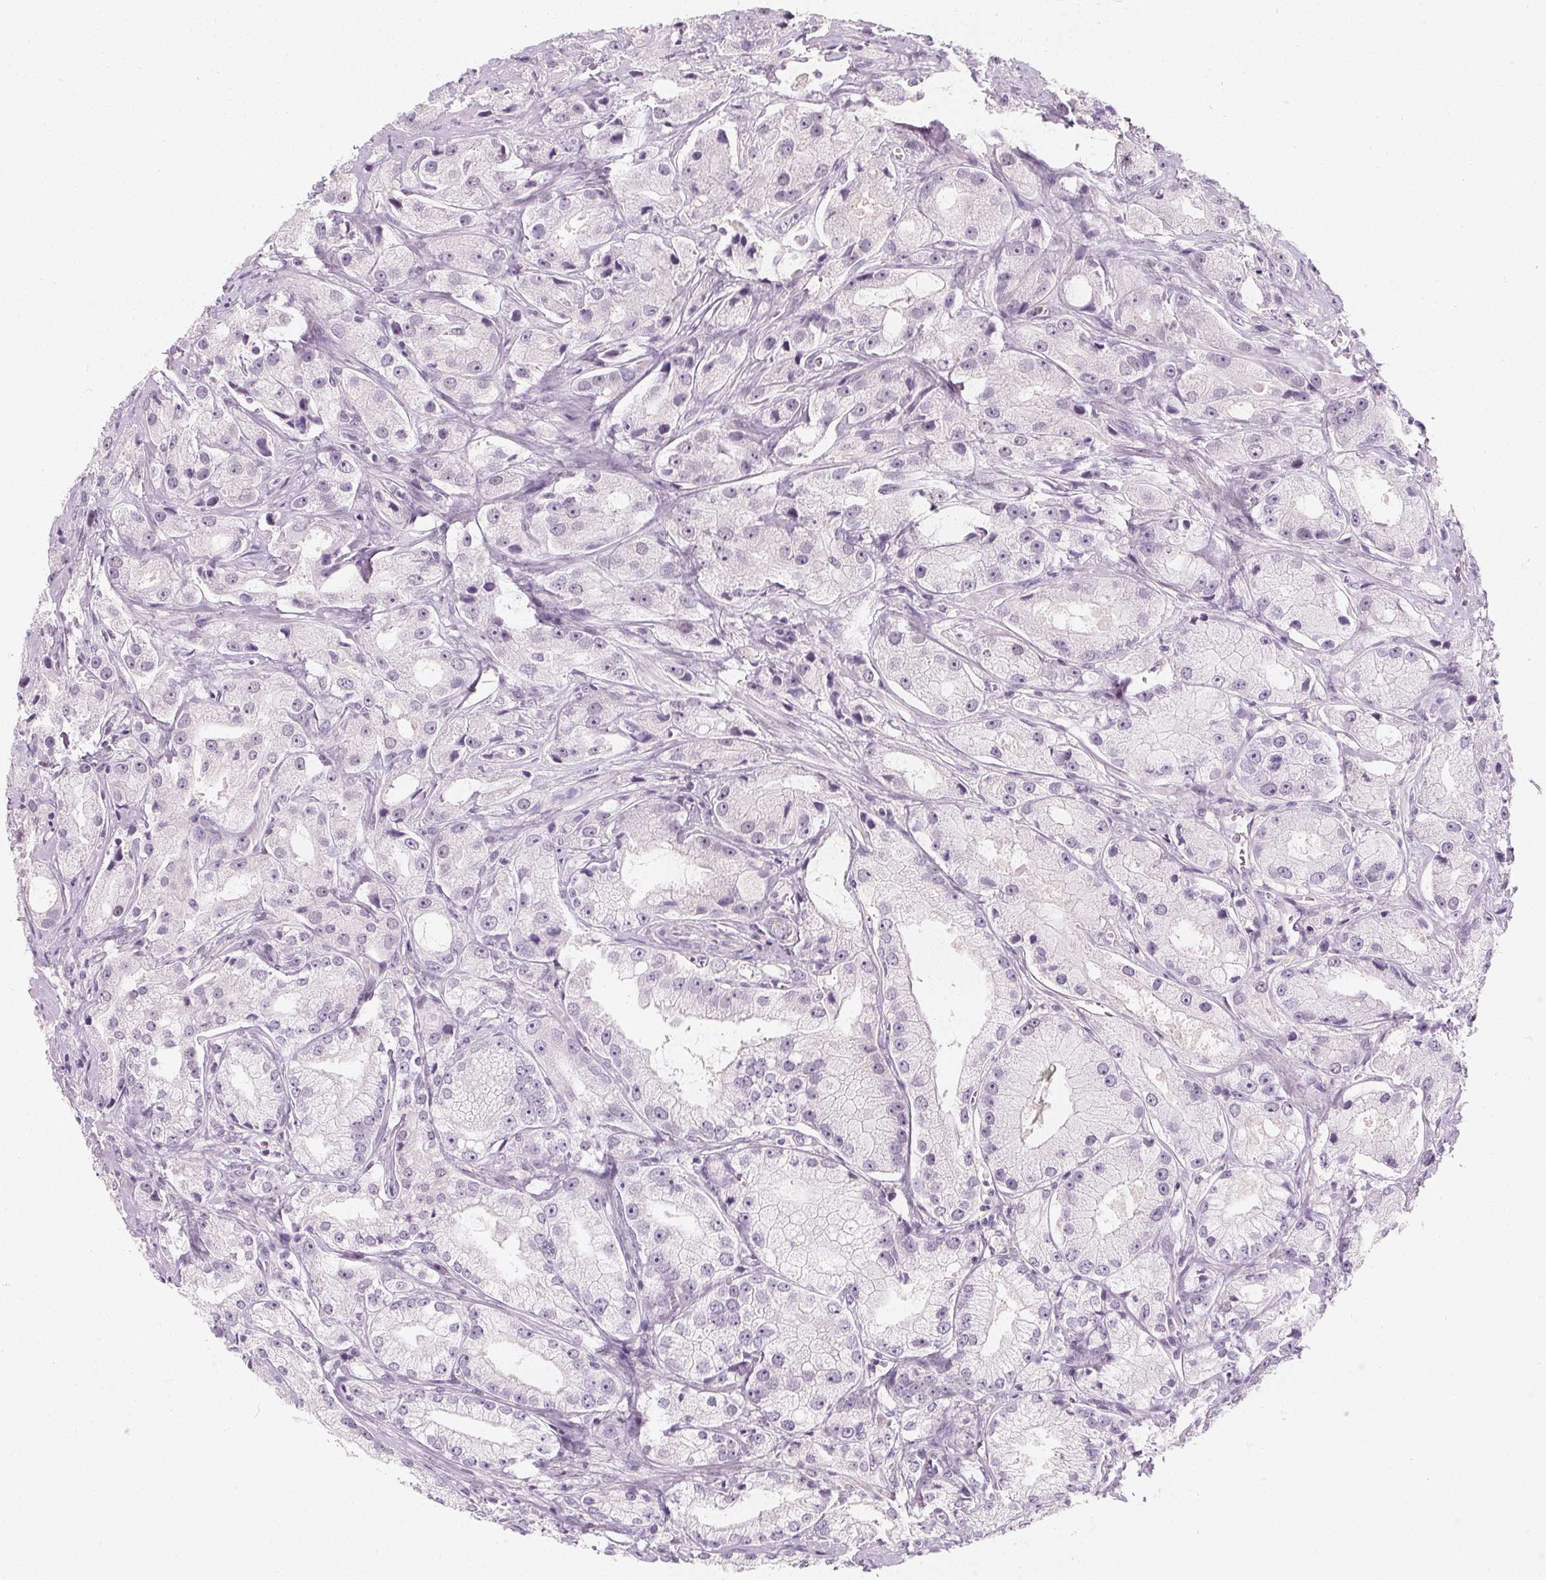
{"staining": {"intensity": "negative", "quantity": "none", "location": "none"}, "tissue": "prostate cancer", "cell_type": "Tumor cells", "image_type": "cancer", "snomed": [{"axis": "morphology", "description": "Adenocarcinoma, High grade"}, {"axis": "topography", "description": "Prostate"}], "caption": "Immunohistochemistry histopathology image of neoplastic tissue: adenocarcinoma (high-grade) (prostate) stained with DAB (3,3'-diaminobenzidine) displays no significant protein expression in tumor cells.", "gene": "UGP2", "patient": {"sex": "male", "age": 64}}